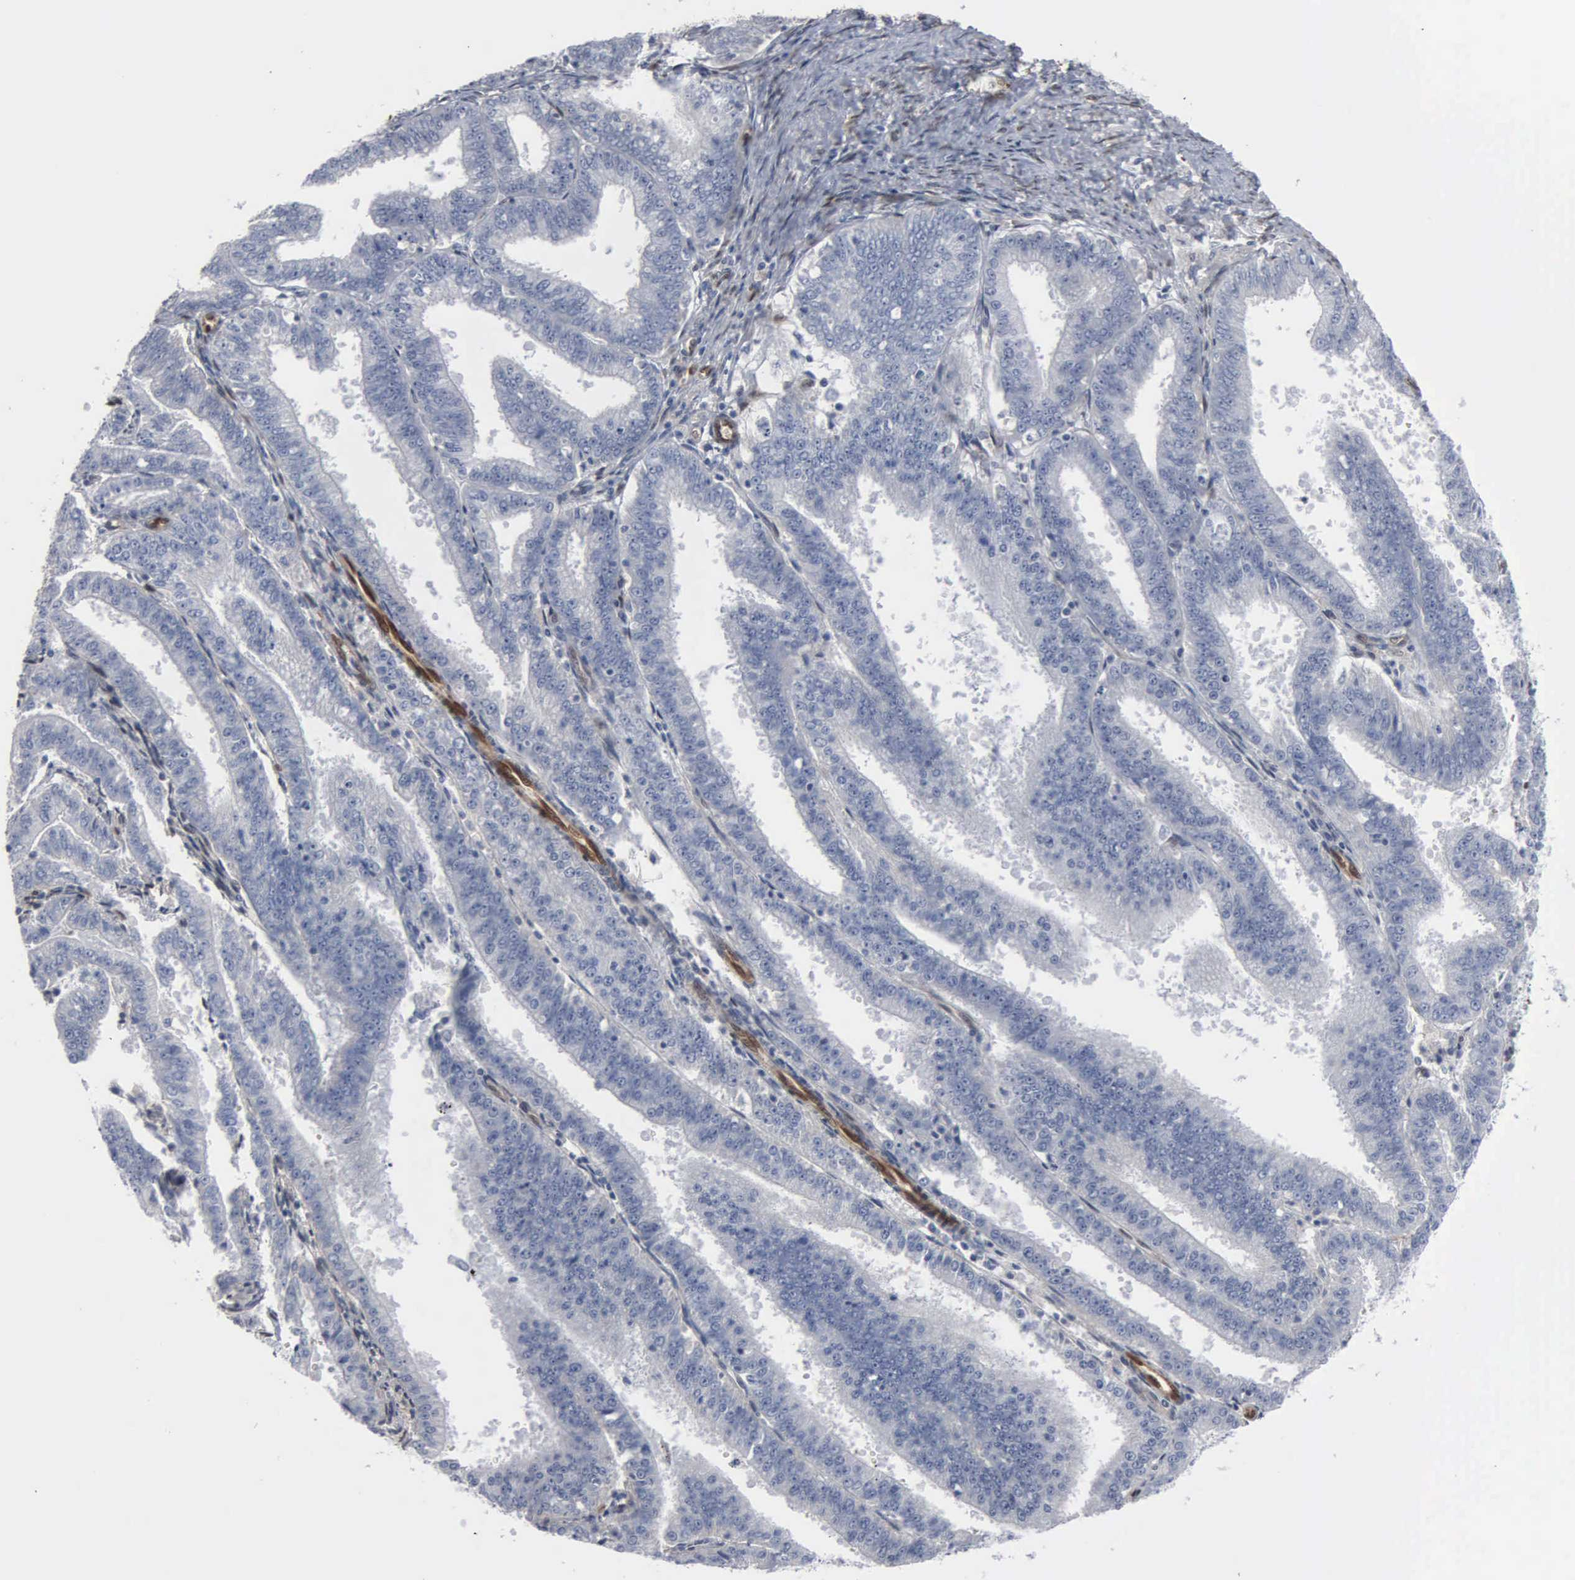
{"staining": {"intensity": "negative", "quantity": "none", "location": "none"}, "tissue": "endometrial cancer", "cell_type": "Tumor cells", "image_type": "cancer", "snomed": [{"axis": "morphology", "description": "Adenocarcinoma, NOS"}, {"axis": "topography", "description": "Endometrium"}], "caption": "This is a histopathology image of immunohistochemistry (IHC) staining of endometrial cancer (adenocarcinoma), which shows no staining in tumor cells. (DAB (3,3'-diaminobenzidine) immunohistochemistry (IHC) with hematoxylin counter stain).", "gene": "FGF2", "patient": {"sex": "female", "age": 66}}